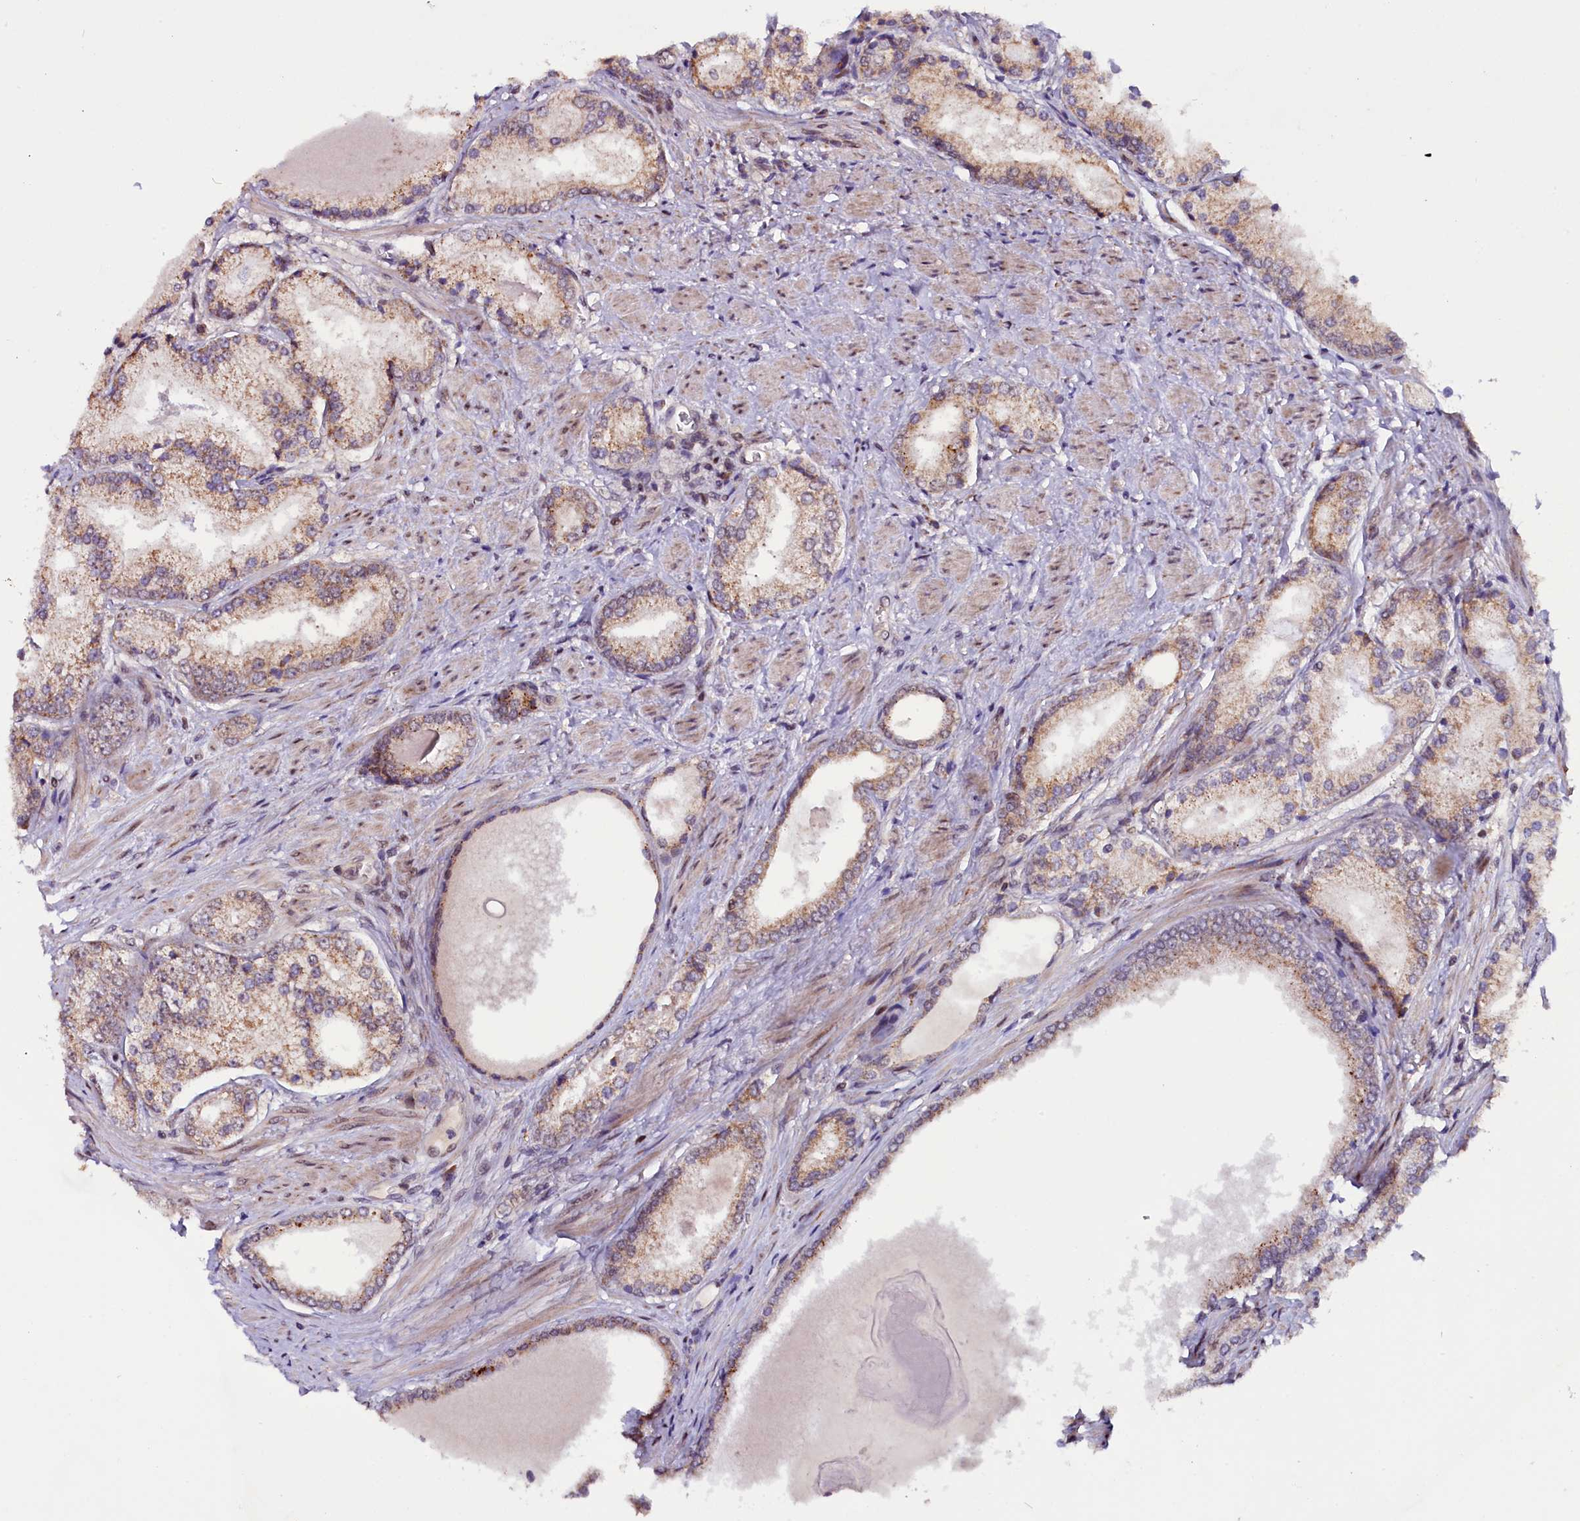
{"staining": {"intensity": "weak", "quantity": ">75%", "location": "cytoplasmic/membranous"}, "tissue": "prostate cancer", "cell_type": "Tumor cells", "image_type": "cancer", "snomed": [{"axis": "morphology", "description": "Adenocarcinoma, Low grade"}, {"axis": "topography", "description": "Prostate"}], "caption": "Immunohistochemical staining of human prostate cancer displays low levels of weak cytoplasmic/membranous expression in approximately >75% of tumor cells. (DAB = brown stain, brightfield microscopy at high magnification).", "gene": "RPUSD2", "patient": {"sex": "male", "age": 68}}